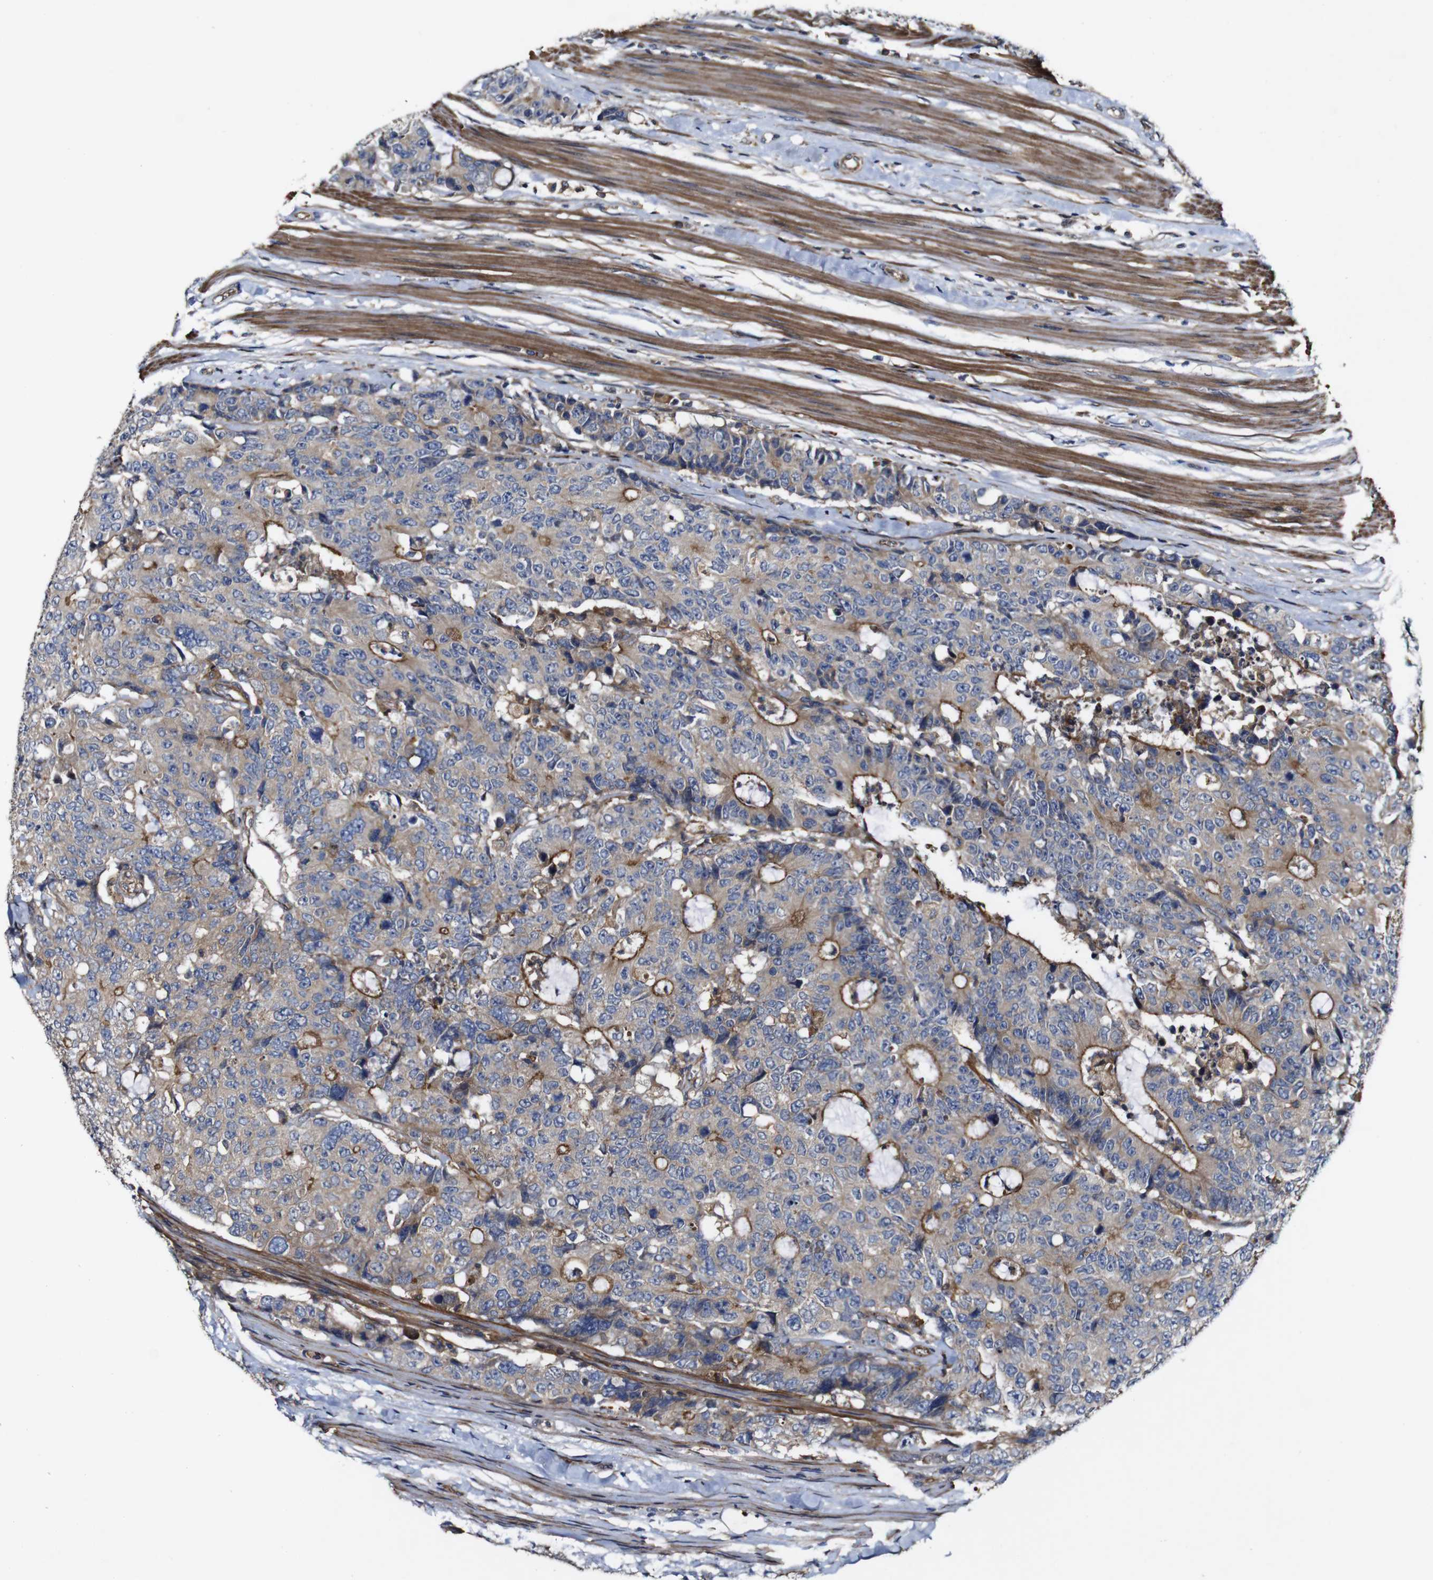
{"staining": {"intensity": "weak", "quantity": ">75%", "location": "cytoplasmic/membranous"}, "tissue": "colorectal cancer", "cell_type": "Tumor cells", "image_type": "cancer", "snomed": [{"axis": "morphology", "description": "Adenocarcinoma, NOS"}, {"axis": "topography", "description": "Colon"}], "caption": "Tumor cells show weak cytoplasmic/membranous positivity in about >75% of cells in colorectal adenocarcinoma.", "gene": "GSDME", "patient": {"sex": "female", "age": 86}}